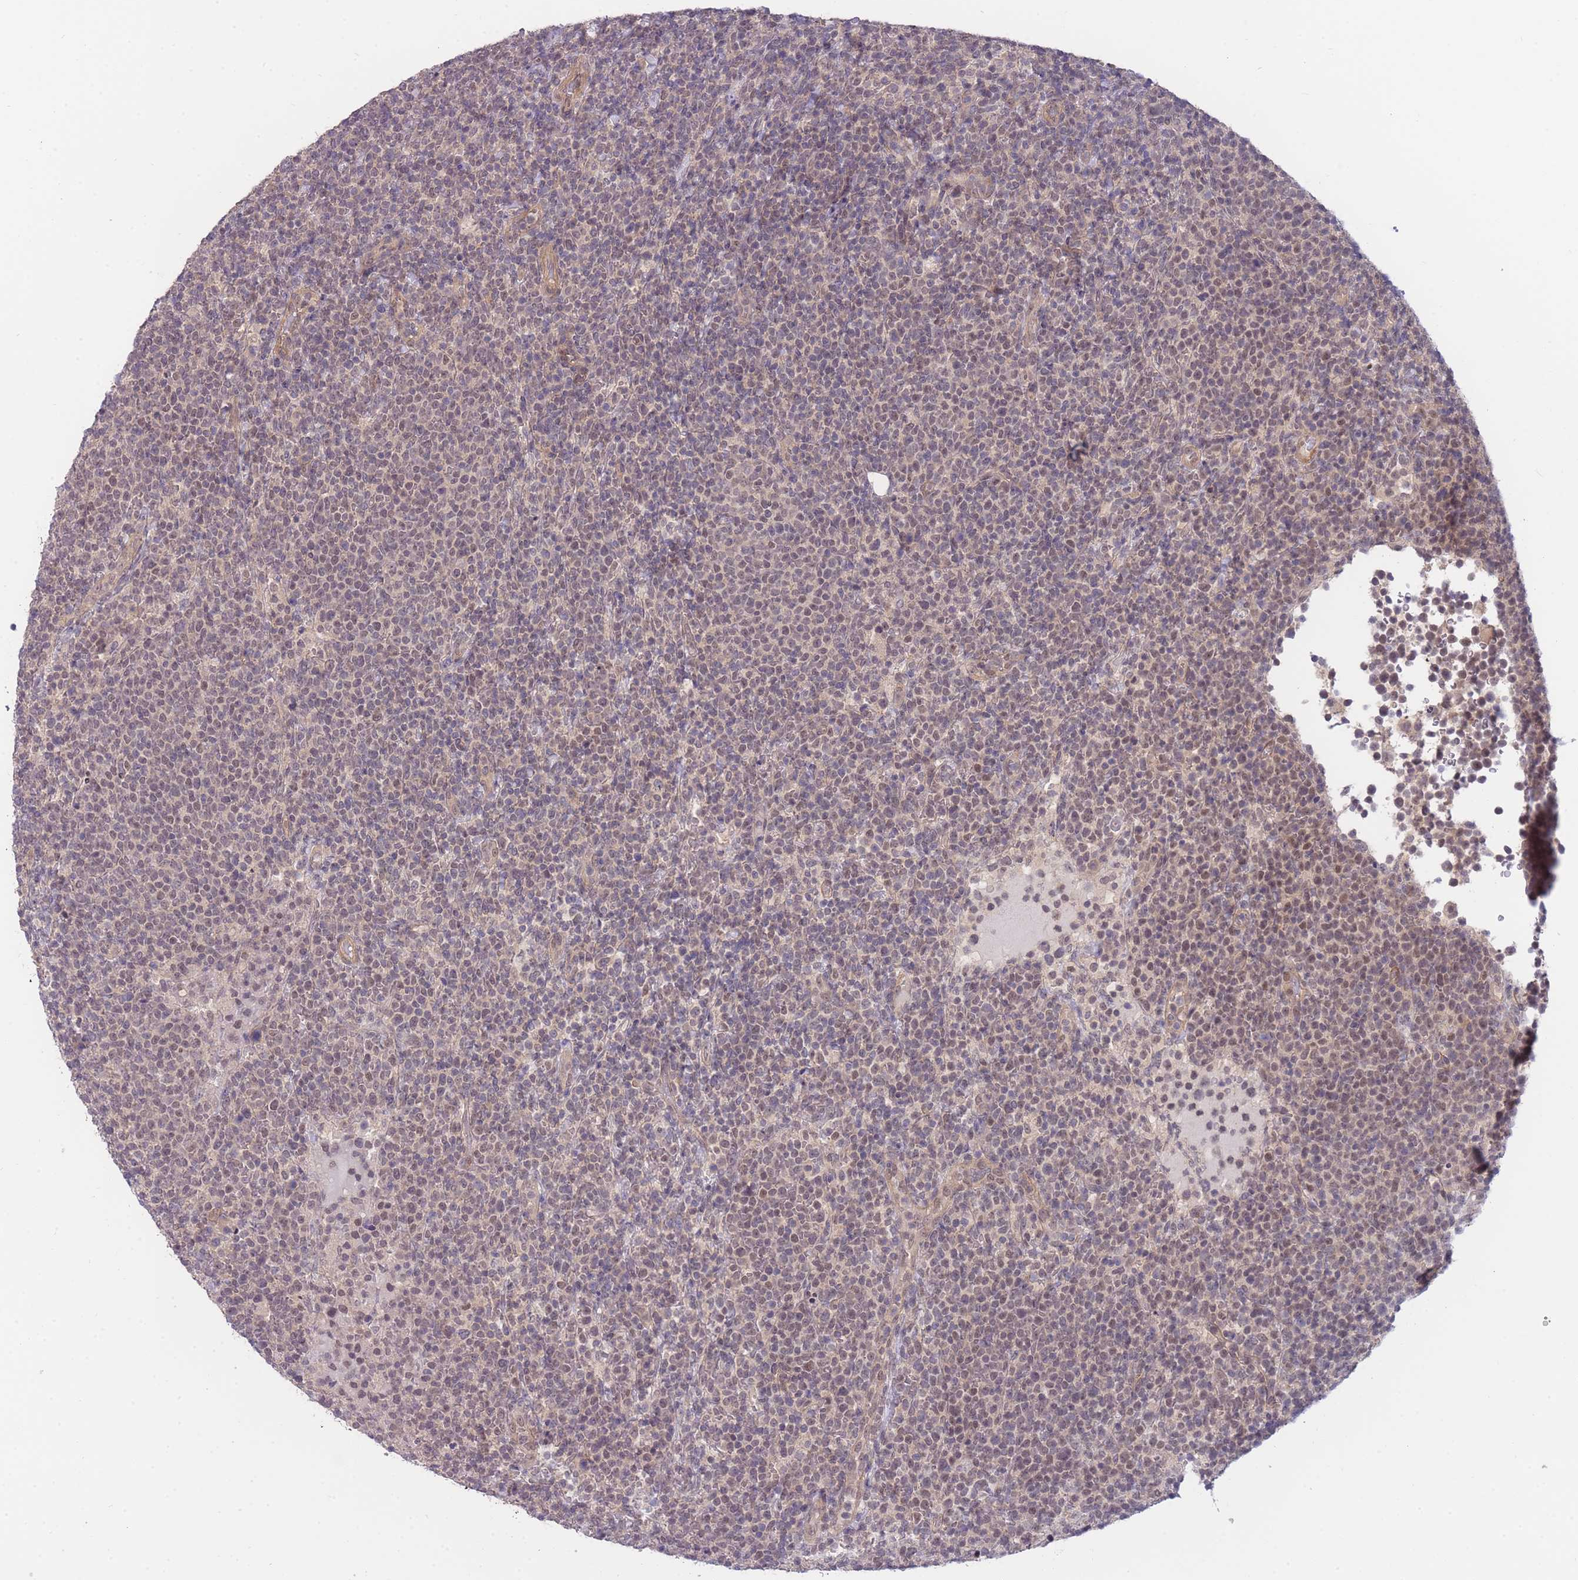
{"staining": {"intensity": "weak", "quantity": ">75%", "location": "nuclear"}, "tissue": "lymphoma", "cell_type": "Tumor cells", "image_type": "cancer", "snomed": [{"axis": "morphology", "description": "Malignant lymphoma, non-Hodgkin's type, High grade"}, {"axis": "topography", "description": "Lymph node"}], "caption": "Immunohistochemistry (IHC) of lymphoma exhibits low levels of weak nuclear staining in approximately >75% of tumor cells.", "gene": "SMC6", "patient": {"sex": "male", "age": 61}}